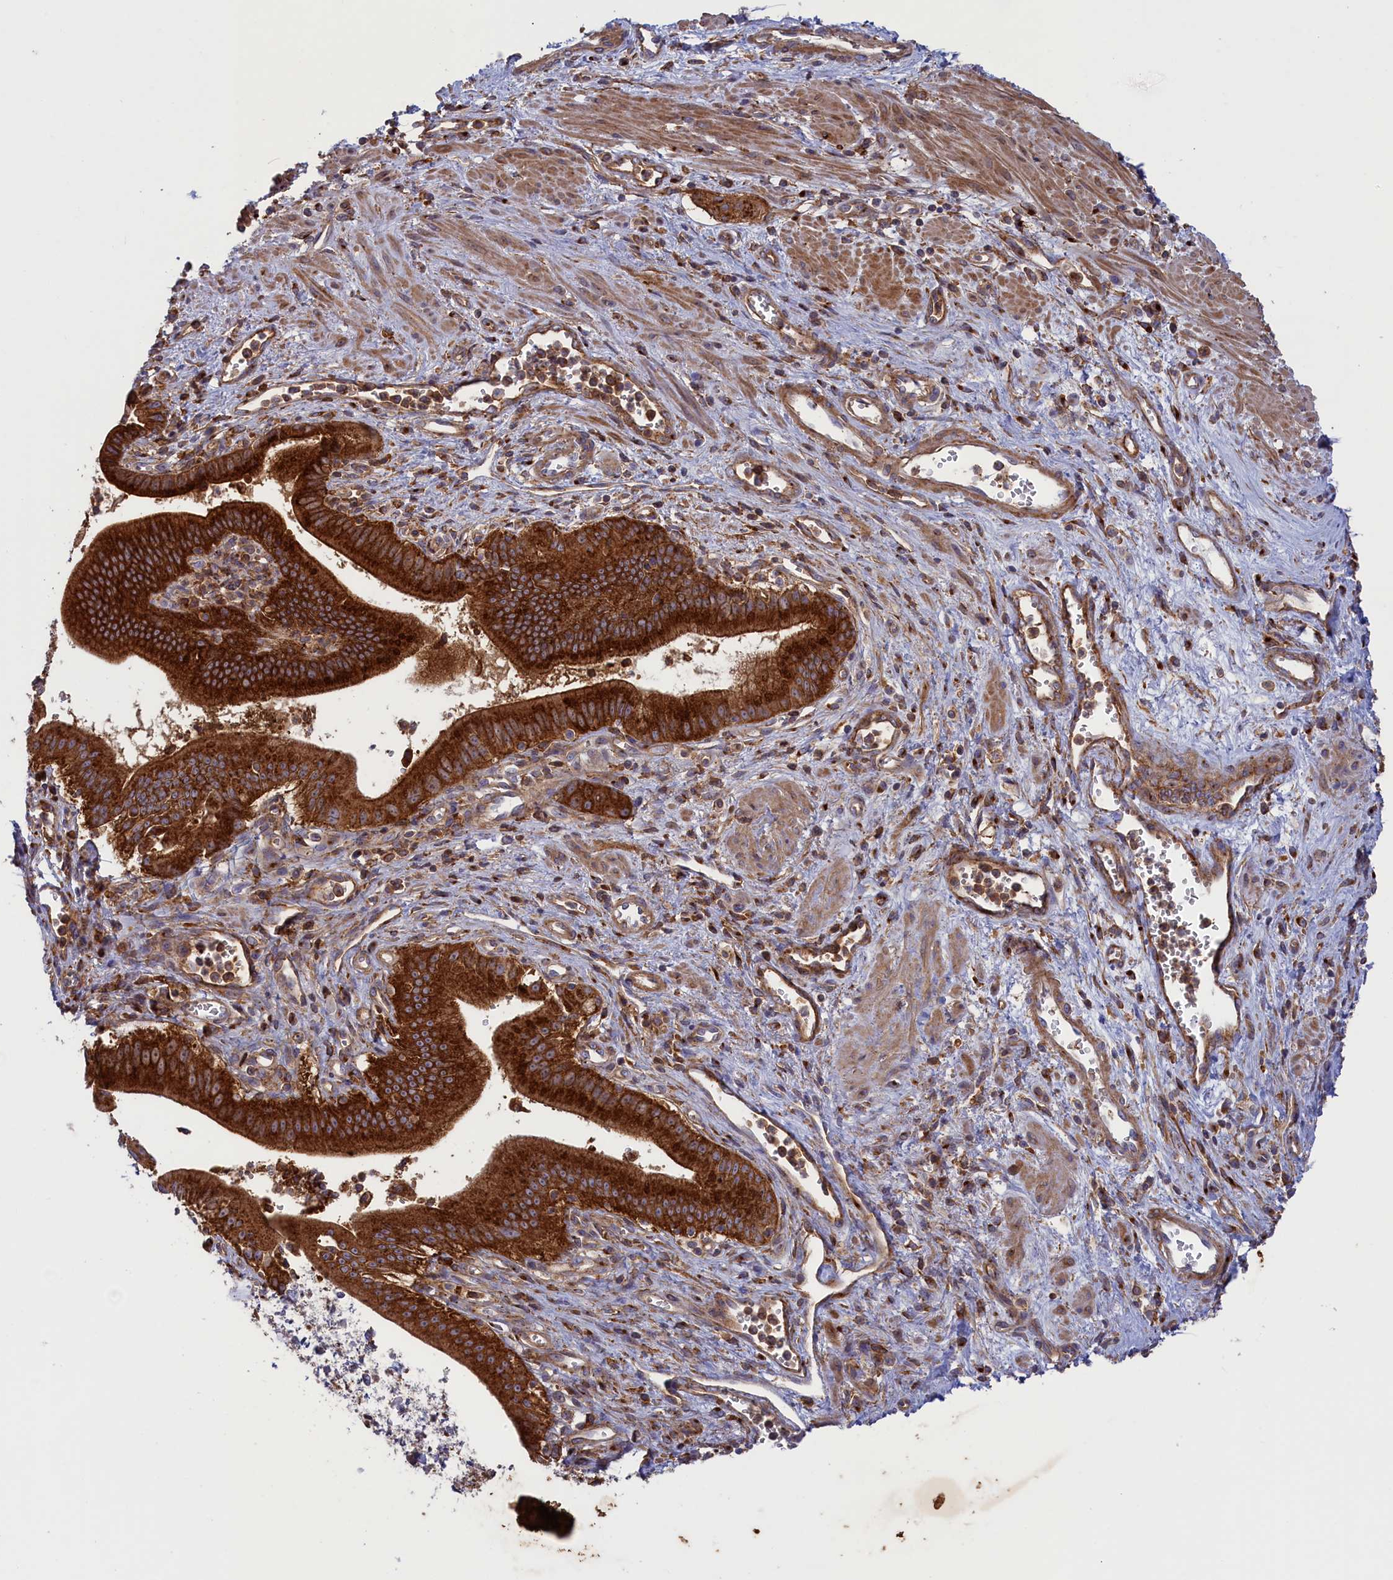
{"staining": {"intensity": "strong", "quantity": ">75%", "location": "cytoplasmic/membranous"}, "tissue": "pancreatic cancer", "cell_type": "Tumor cells", "image_type": "cancer", "snomed": [{"axis": "morphology", "description": "Adenocarcinoma, NOS"}, {"axis": "topography", "description": "Pancreas"}], "caption": "A brown stain labels strong cytoplasmic/membranous staining of a protein in human adenocarcinoma (pancreatic) tumor cells.", "gene": "SCAMP4", "patient": {"sex": "male", "age": 78}}